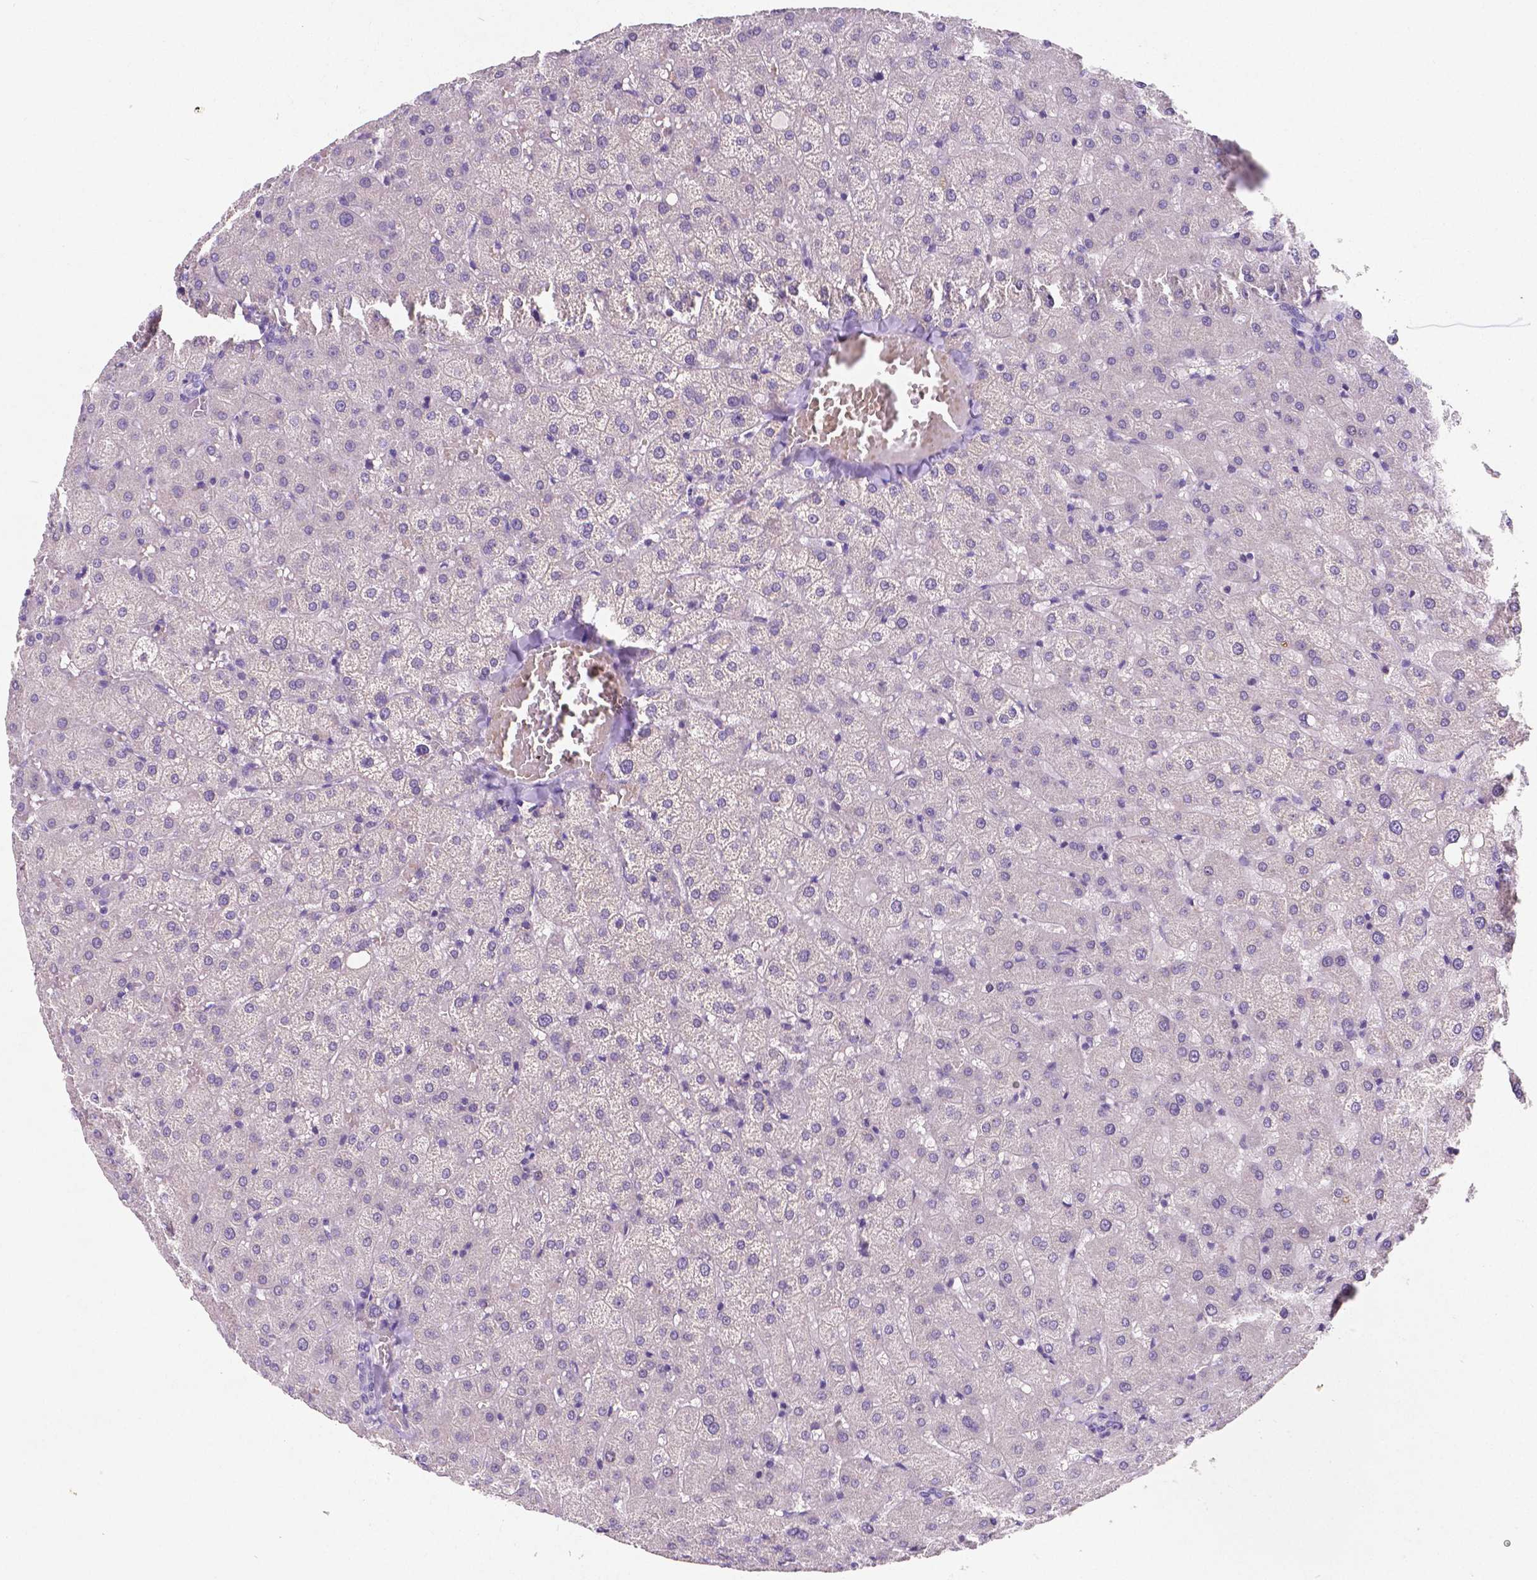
{"staining": {"intensity": "negative", "quantity": "none", "location": "none"}, "tissue": "liver", "cell_type": "Cholangiocytes", "image_type": "normal", "snomed": [{"axis": "morphology", "description": "Normal tissue, NOS"}, {"axis": "topography", "description": "Liver"}], "caption": "Protein analysis of benign liver reveals no significant staining in cholangiocytes. (DAB immunohistochemistry with hematoxylin counter stain).", "gene": "SATB2", "patient": {"sex": "female", "age": 50}}